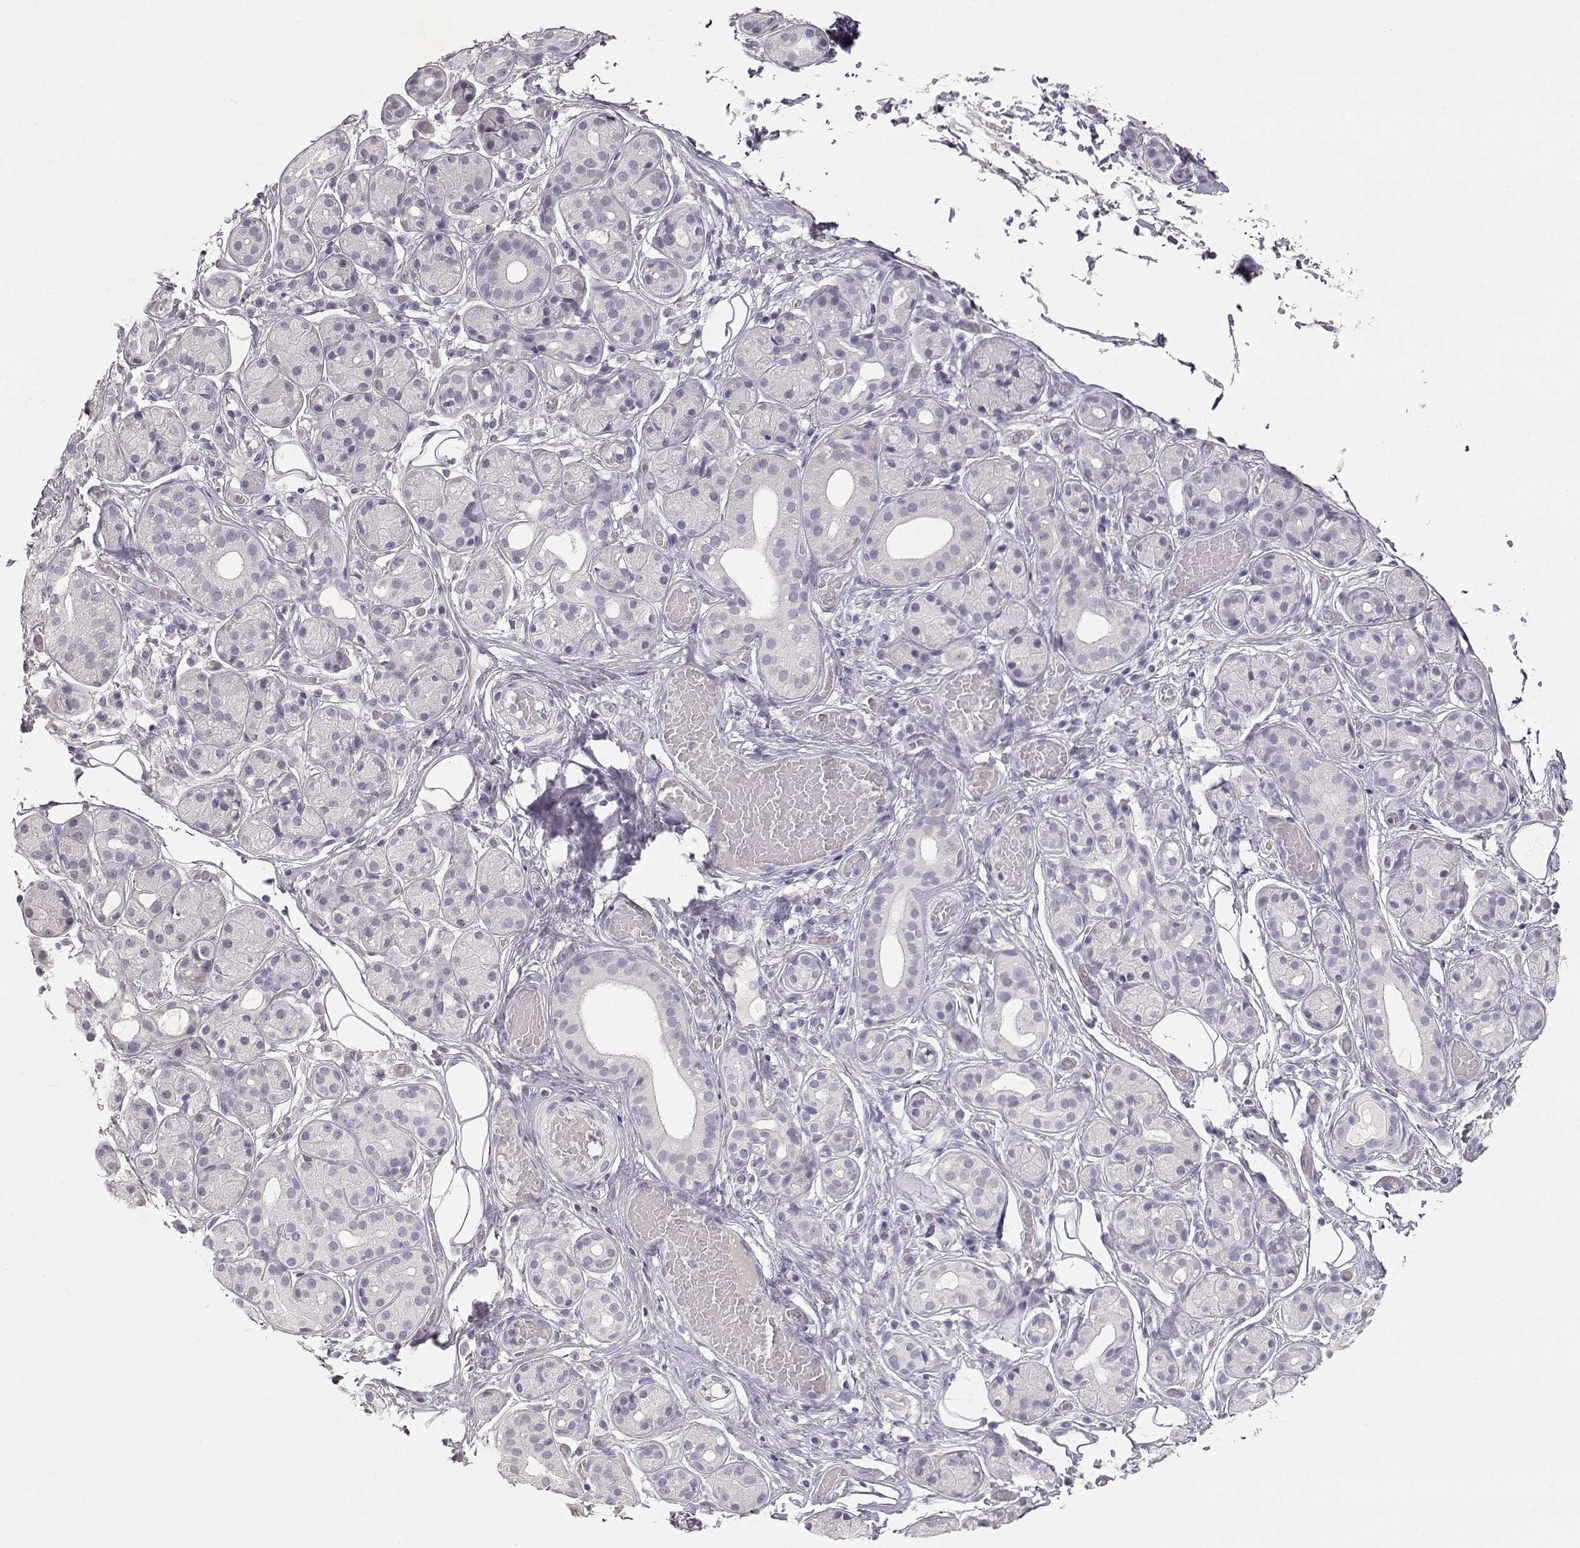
{"staining": {"intensity": "negative", "quantity": "none", "location": "none"}, "tissue": "salivary gland", "cell_type": "Glandular cells", "image_type": "normal", "snomed": [{"axis": "morphology", "description": "Normal tissue, NOS"}, {"axis": "topography", "description": "Salivary gland"}, {"axis": "topography", "description": "Peripheral nerve tissue"}], "caption": "Immunohistochemical staining of unremarkable salivary gland exhibits no significant expression in glandular cells. The staining is performed using DAB (3,3'-diaminobenzidine) brown chromogen with nuclei counter-stained in using hematoxylin.", "gene": "TKTL1", "patient": {"sex": "male", "age": 71}}